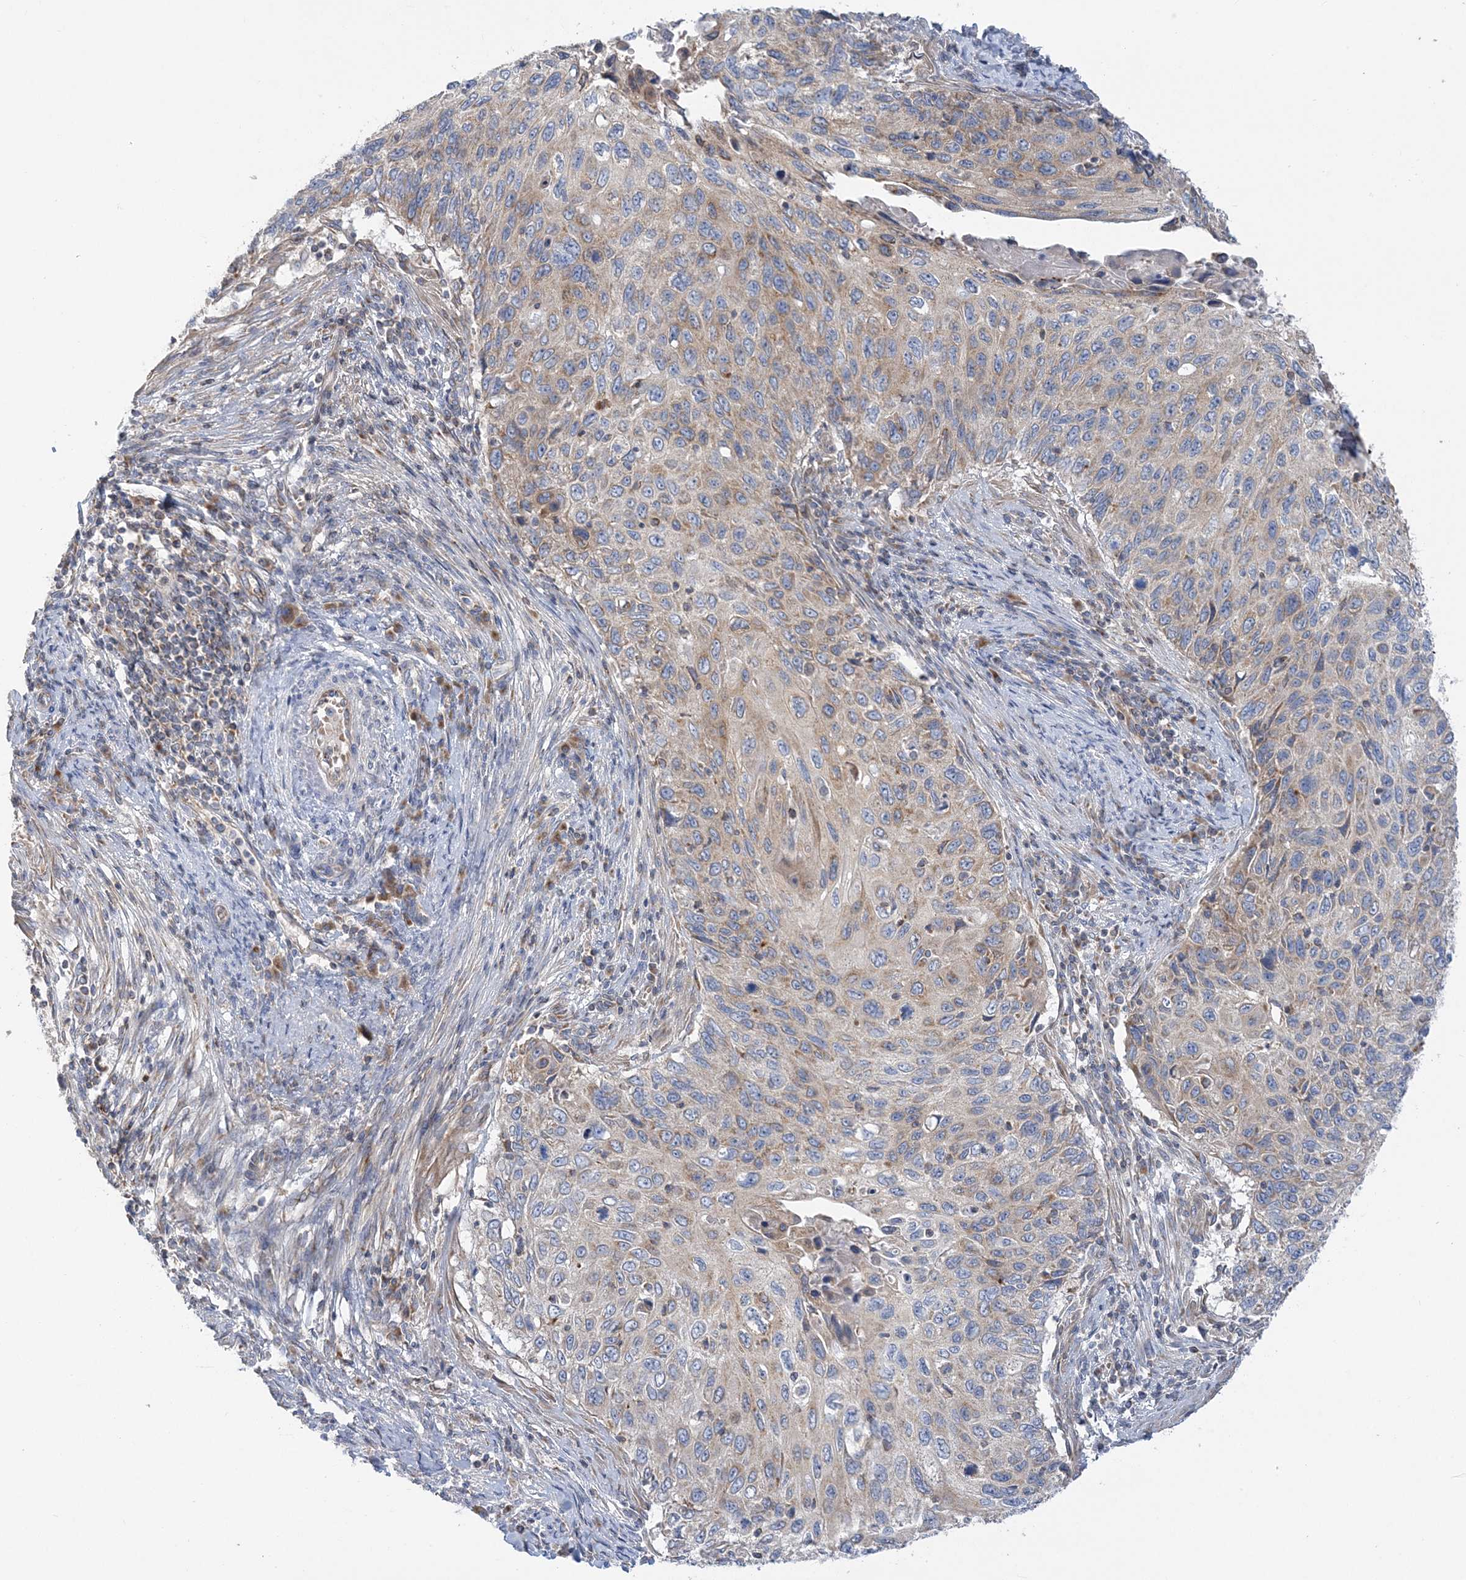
{"staining": {"intensity": "weak", "quantity": "25%-75%", "location": "cytoplasmic/membranous"}, "tissue": "cervical cancer", "cell_type": "Tumor cells", "image_type": "cancer", "snomed": [{"axis": "morphology", "description": "Squamous cell carcinoma, NOS"}, {"axis": "topography", "description": "Cervix"}], "caption": "Weak cytoplasmic/membranous protein staining is seen in approximately 25%-75% of tumor cells in squamous cell carcinoma (cervical). (Stains: DAB in brown, nuclei in blue, Microscopy: brightfield microscopy at high magnification).", "gene": "FAM114A2", "patient": {"sex": "female", "age": 70}}